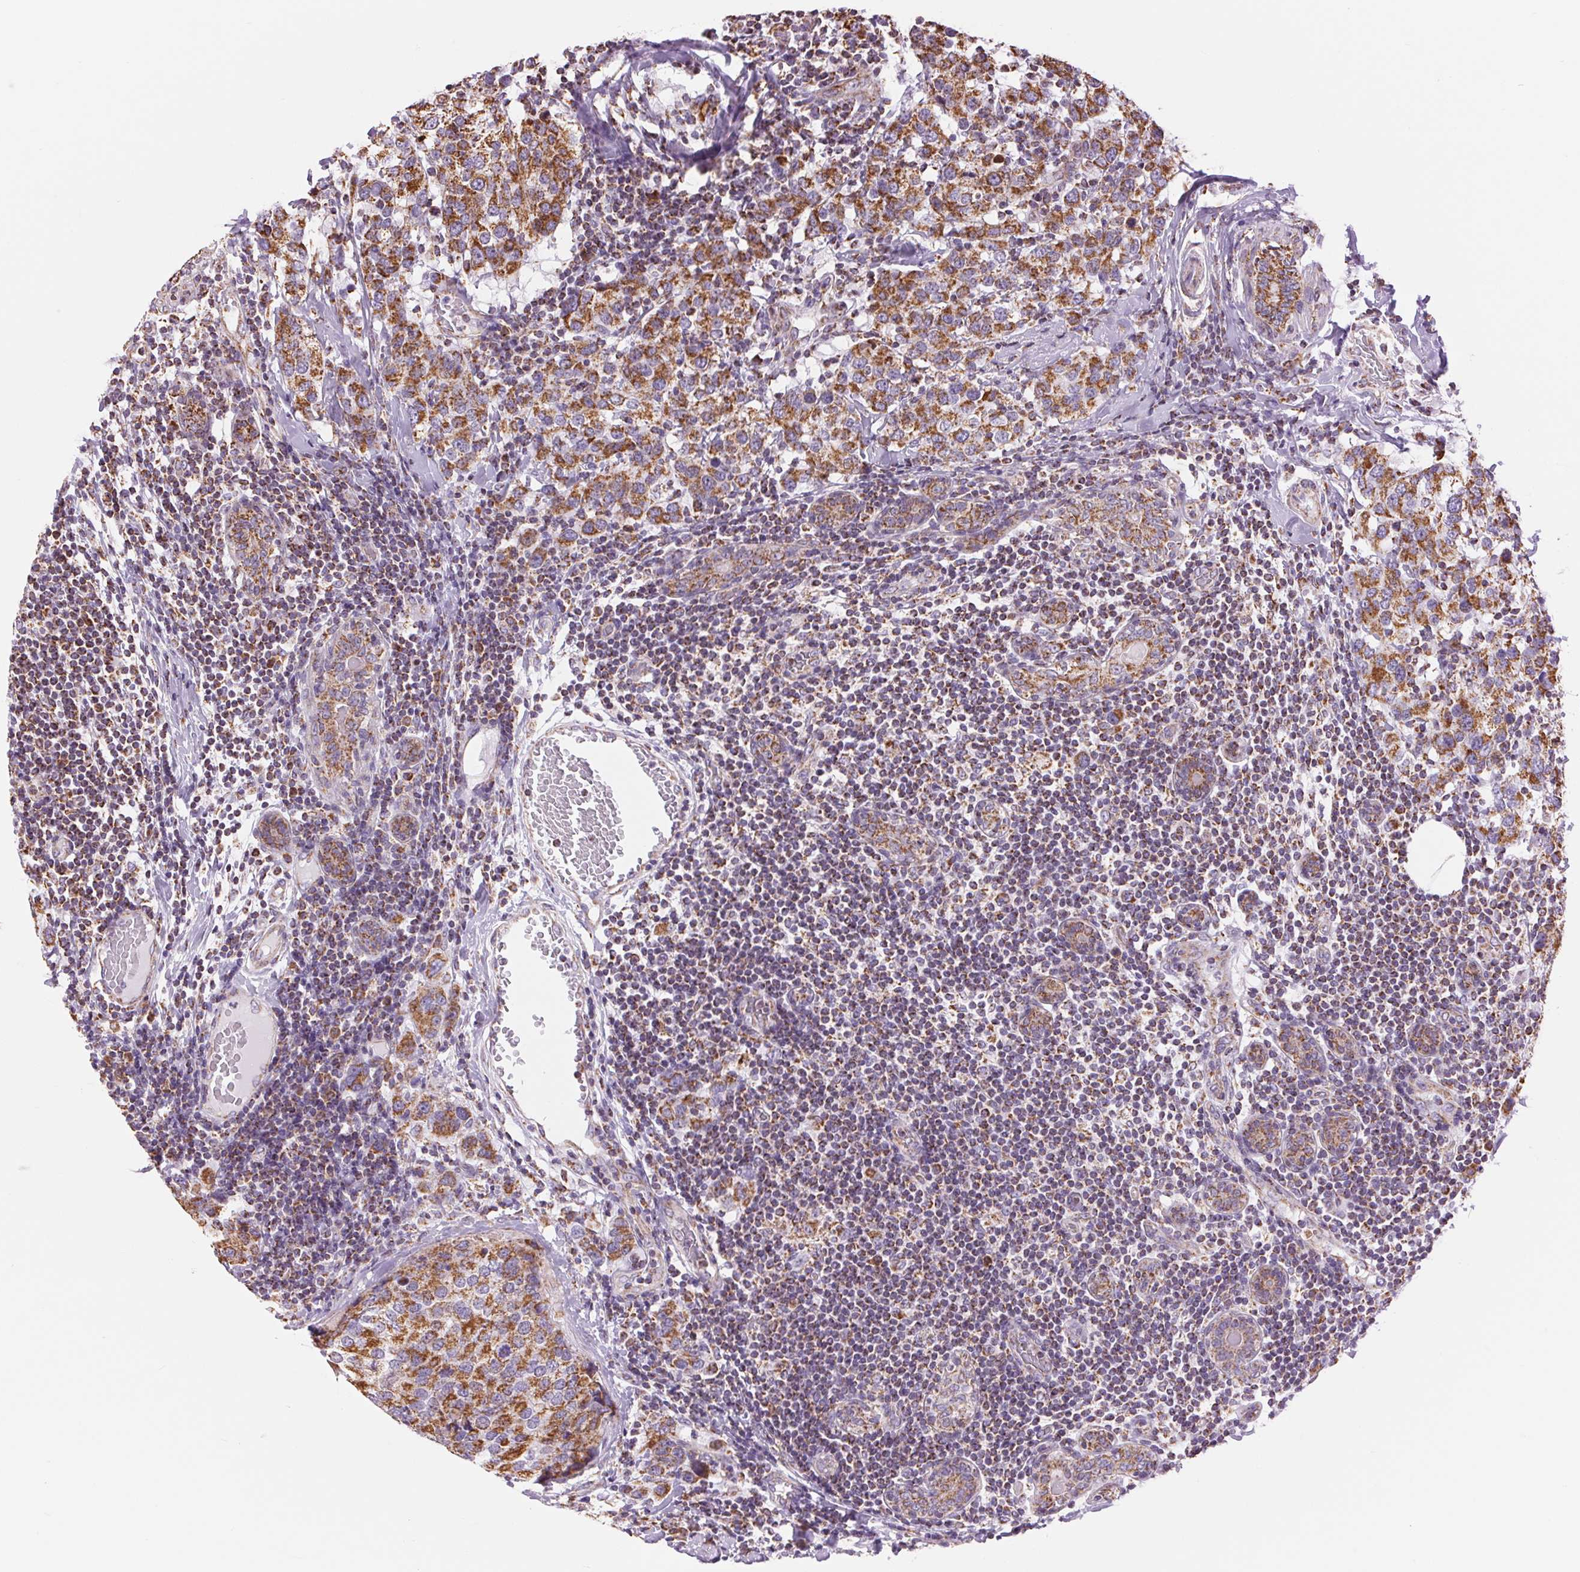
{"staining": {"intensity": "strong", "quantity": ">75%", "location": "cytoplasmic/membranous"}, "tissue": "breast cancer", "cell_type": "Tumor cells", "image_type": "cancer", "snomed": [{"axis": "morphology", "description": "Lobular carcinoma"}, {"axis": "topography", "description": "Breast"}], "caption": "Protein analysis of breast lobular carcinoma tissue displays strong cytoplasmic/membranous positivity in about >75% of tumor cells.", "gene": "ATP5PB", "patient": {"sex": "female", "age": 59}}